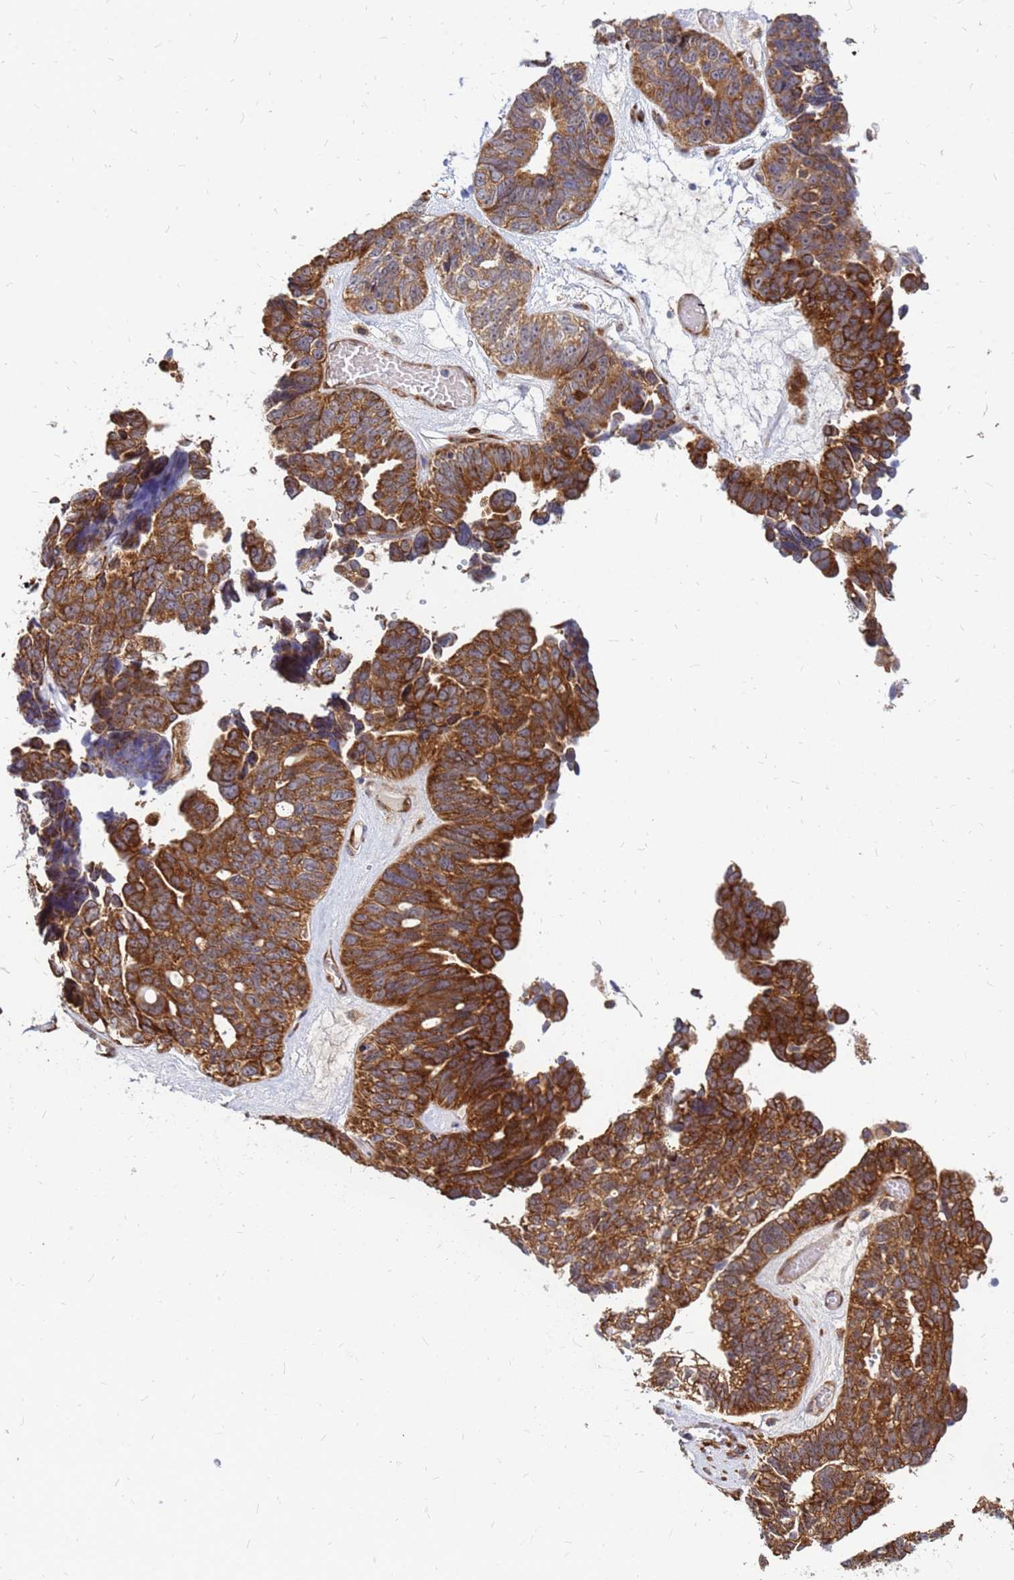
{"staining": {"intensity": "strong", "quantity": ">75%", "location": "cytoplasmic/membranous"}, "tissue": "ovarian cancer", "cell_type": "Tumor cells", "image_type": "cancer", "snomed": [{"axis": "morphology", "description": "Cystadenocarcinoma, serous, NOS"}, {"axis": "topography", "description": "Ovary"}], "caption": "IHC image of neoplastic tissue: human ovarian serous cystadenocarcinoma stained using immunohistochemistry reveals high levels of strong protein expression localized specifically in the cytoplasmic/membranous of tumor cells, appearing as a cytoplasmic/membranous brown color.", "gene": "RPL8", "patient": {"sex": "female", "age": 79}}